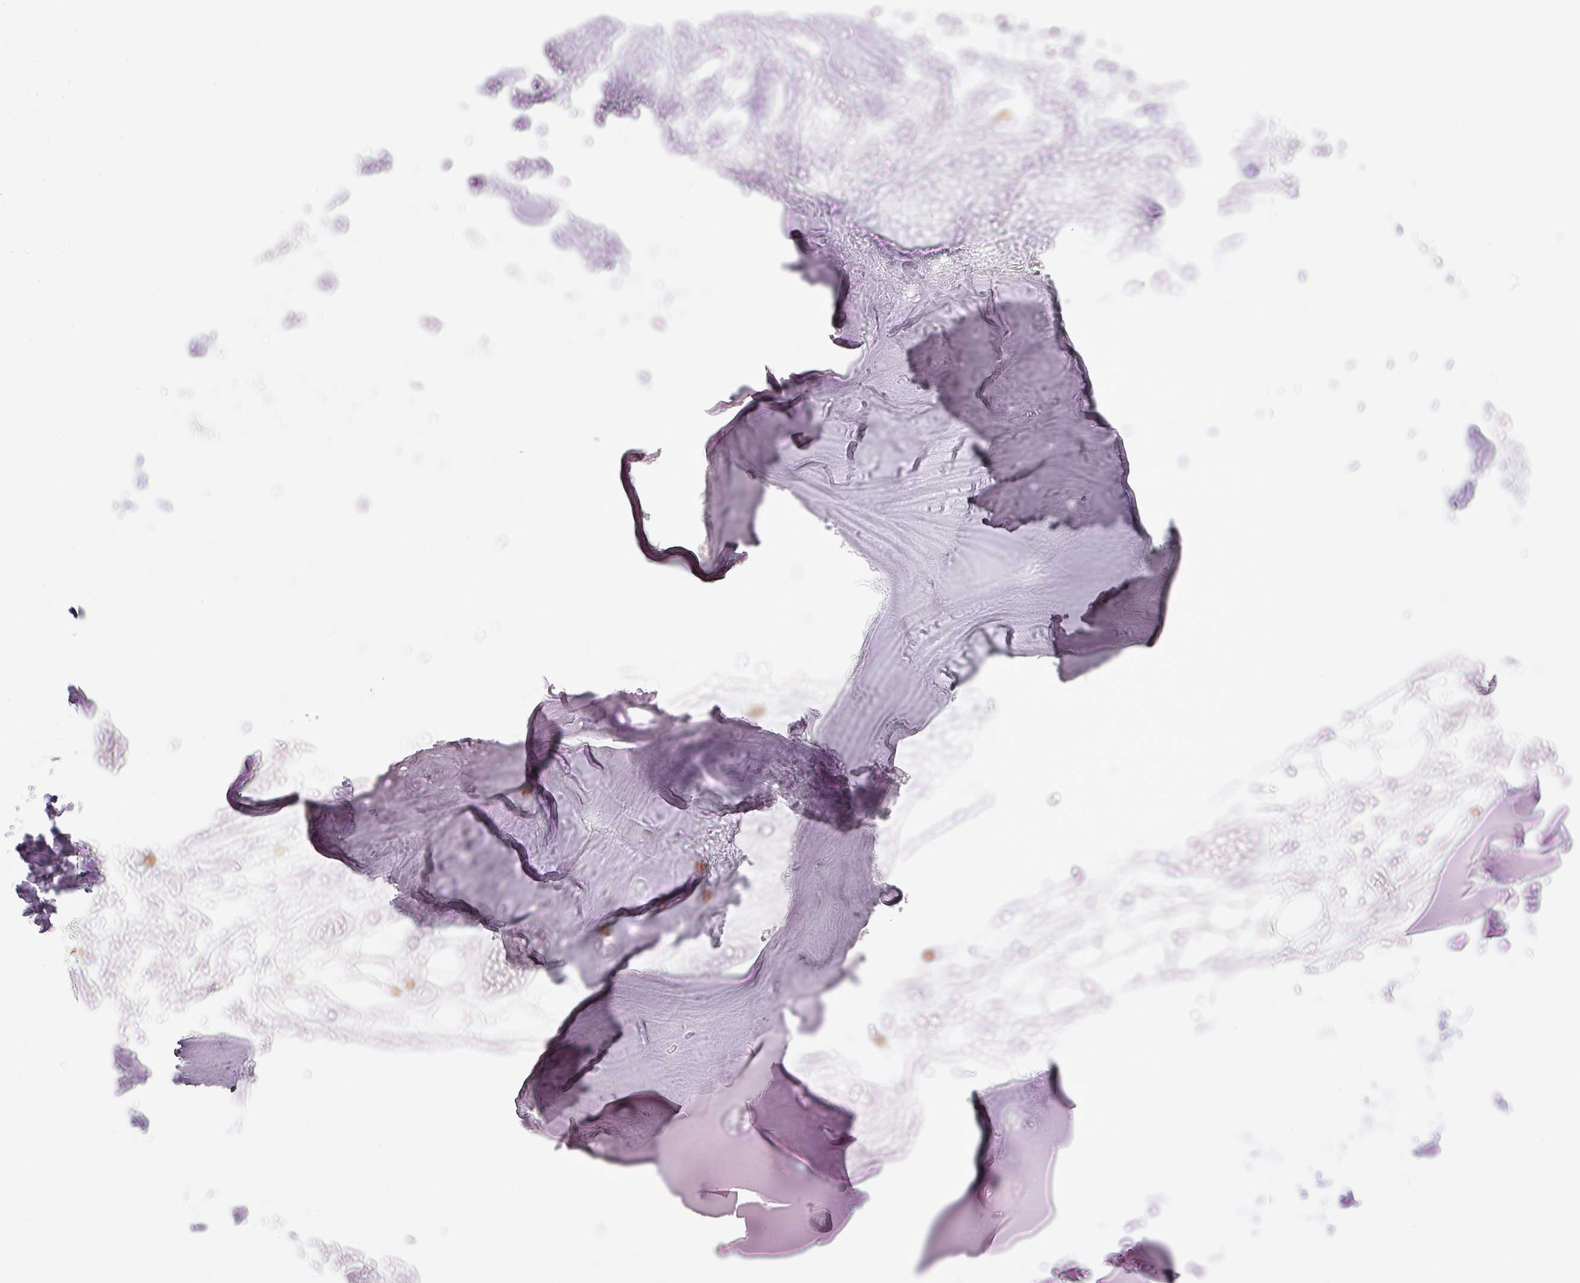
{"staining": {"intensity": "negative", "quantity": "none", "location": "none"}, "tissue": "adipose tissue", "cell_type": "Adipocytes", "image_type": "normal", "snomed": [{"axis": "morphology", "description": "Normal tissue, NOS"}, {"axis": "topography", "description": "Cartilage tissue"}], "caption": "A photomicrograph of adipose tissue stained for a protein exhibits no brown staining in adipocytes. Brightfield microscopy of immunohistochemistry (IHC) stained with DAB (3,3'-diaminobenzidine) (brown) and hematoxylin (blue), captured at high magnification.", "gene": "MAP3K3", "patient": {"sex": "male", "age": 57}}